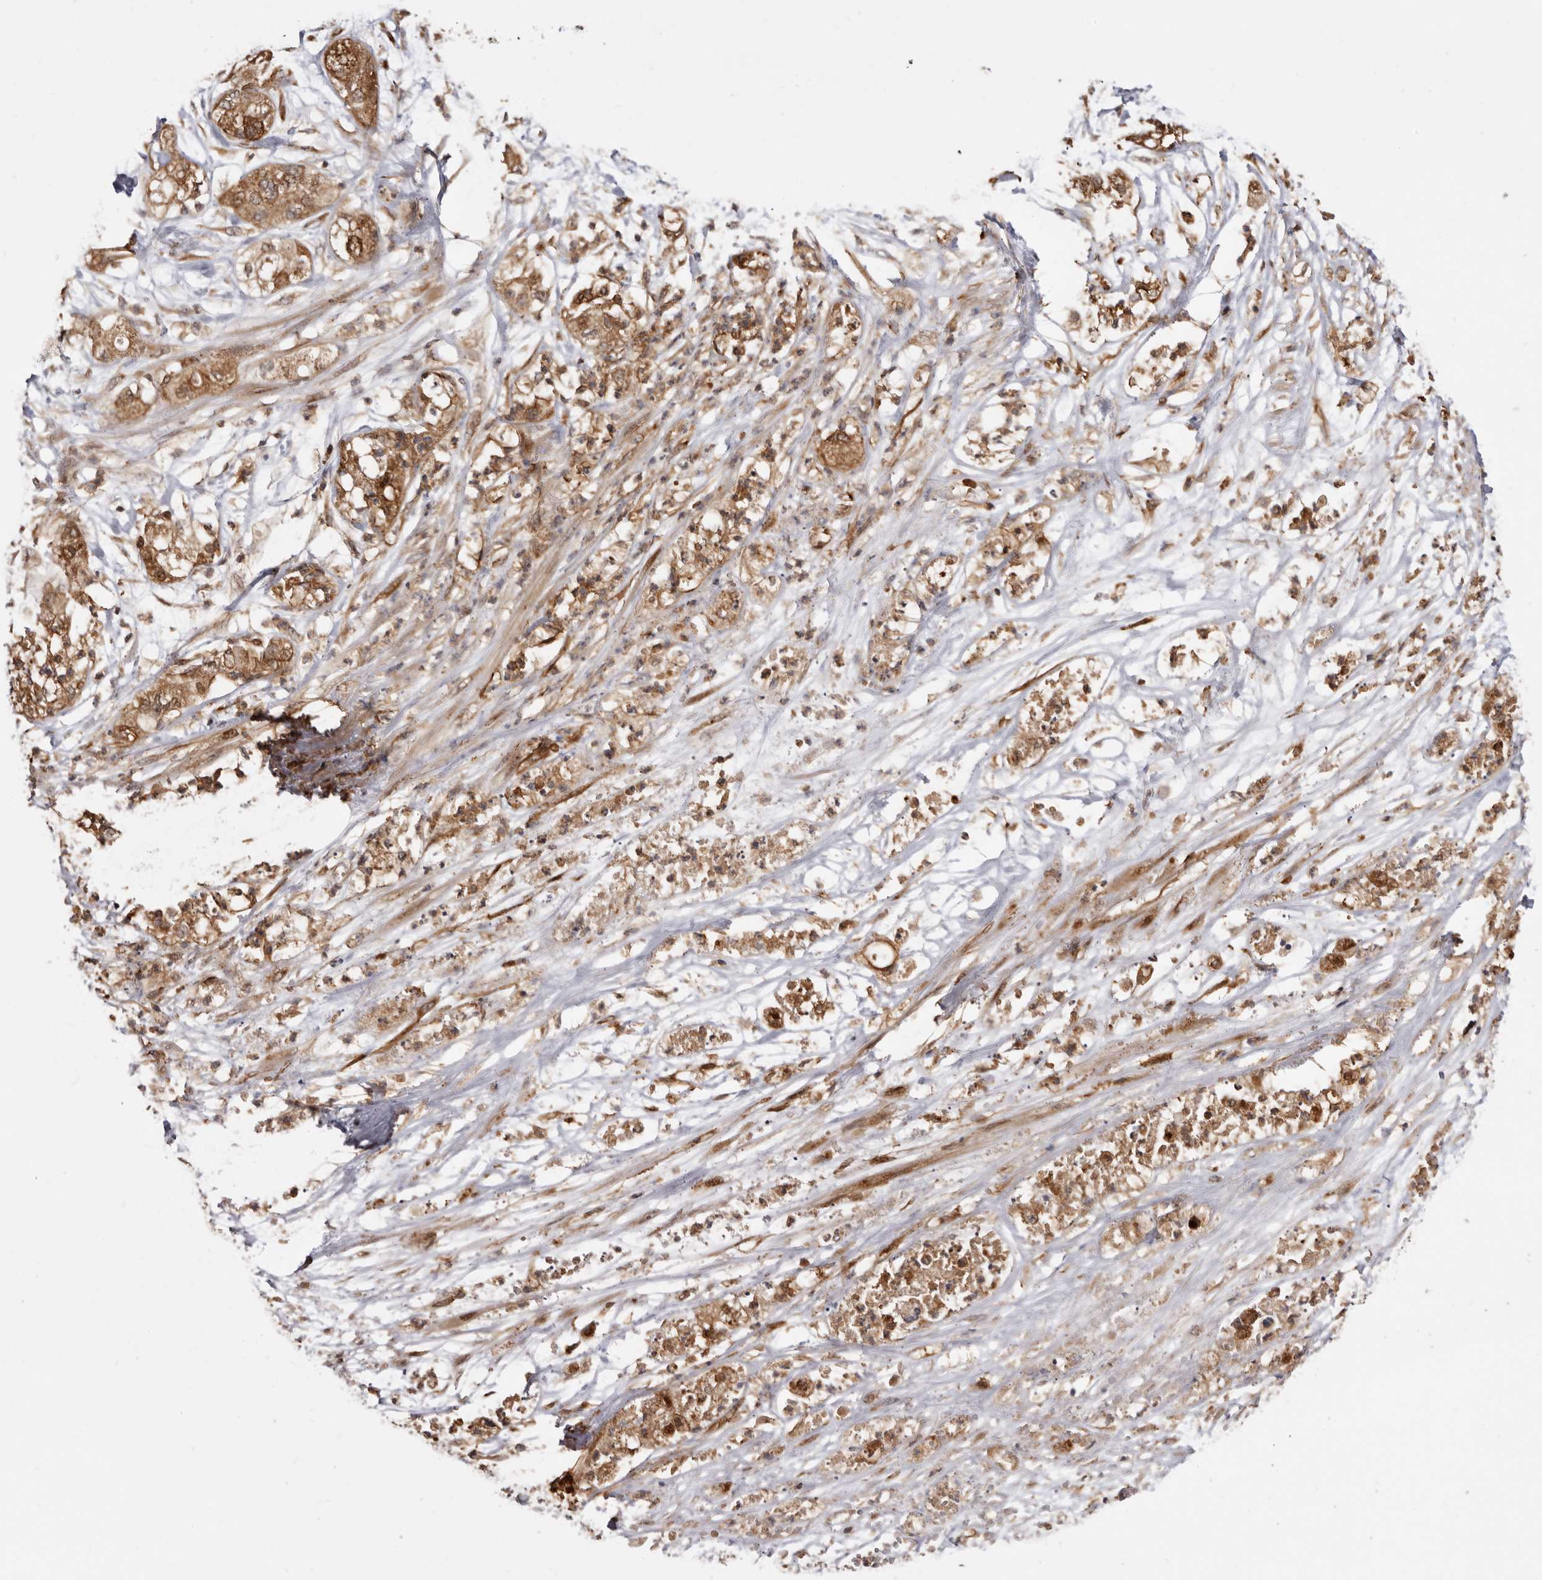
{"staining": {"intensity": "strong", "quantity": ">75%", "location": "cytoplasmic/membranous"}, "tissue": "pancreatic cancer", "cell_type": "Tumor cells", "image_type": "cancer", "snomed": [{"axis": "morphology", "description": "Adenocarcinoma, NOS"}, {"axis": "topography", "description": "Pancreas"}], "caption": "A brown stain shows strong cytoplasmic/membranous staining of a protein in pancreatic cancer tumor cells. (DAB (3,3'-diaminobenzidine) IHC, brown staining for protein, blue staining for nuclei).", "gene": "GPR27", "patient": {"sex": "female", "age": 78}}